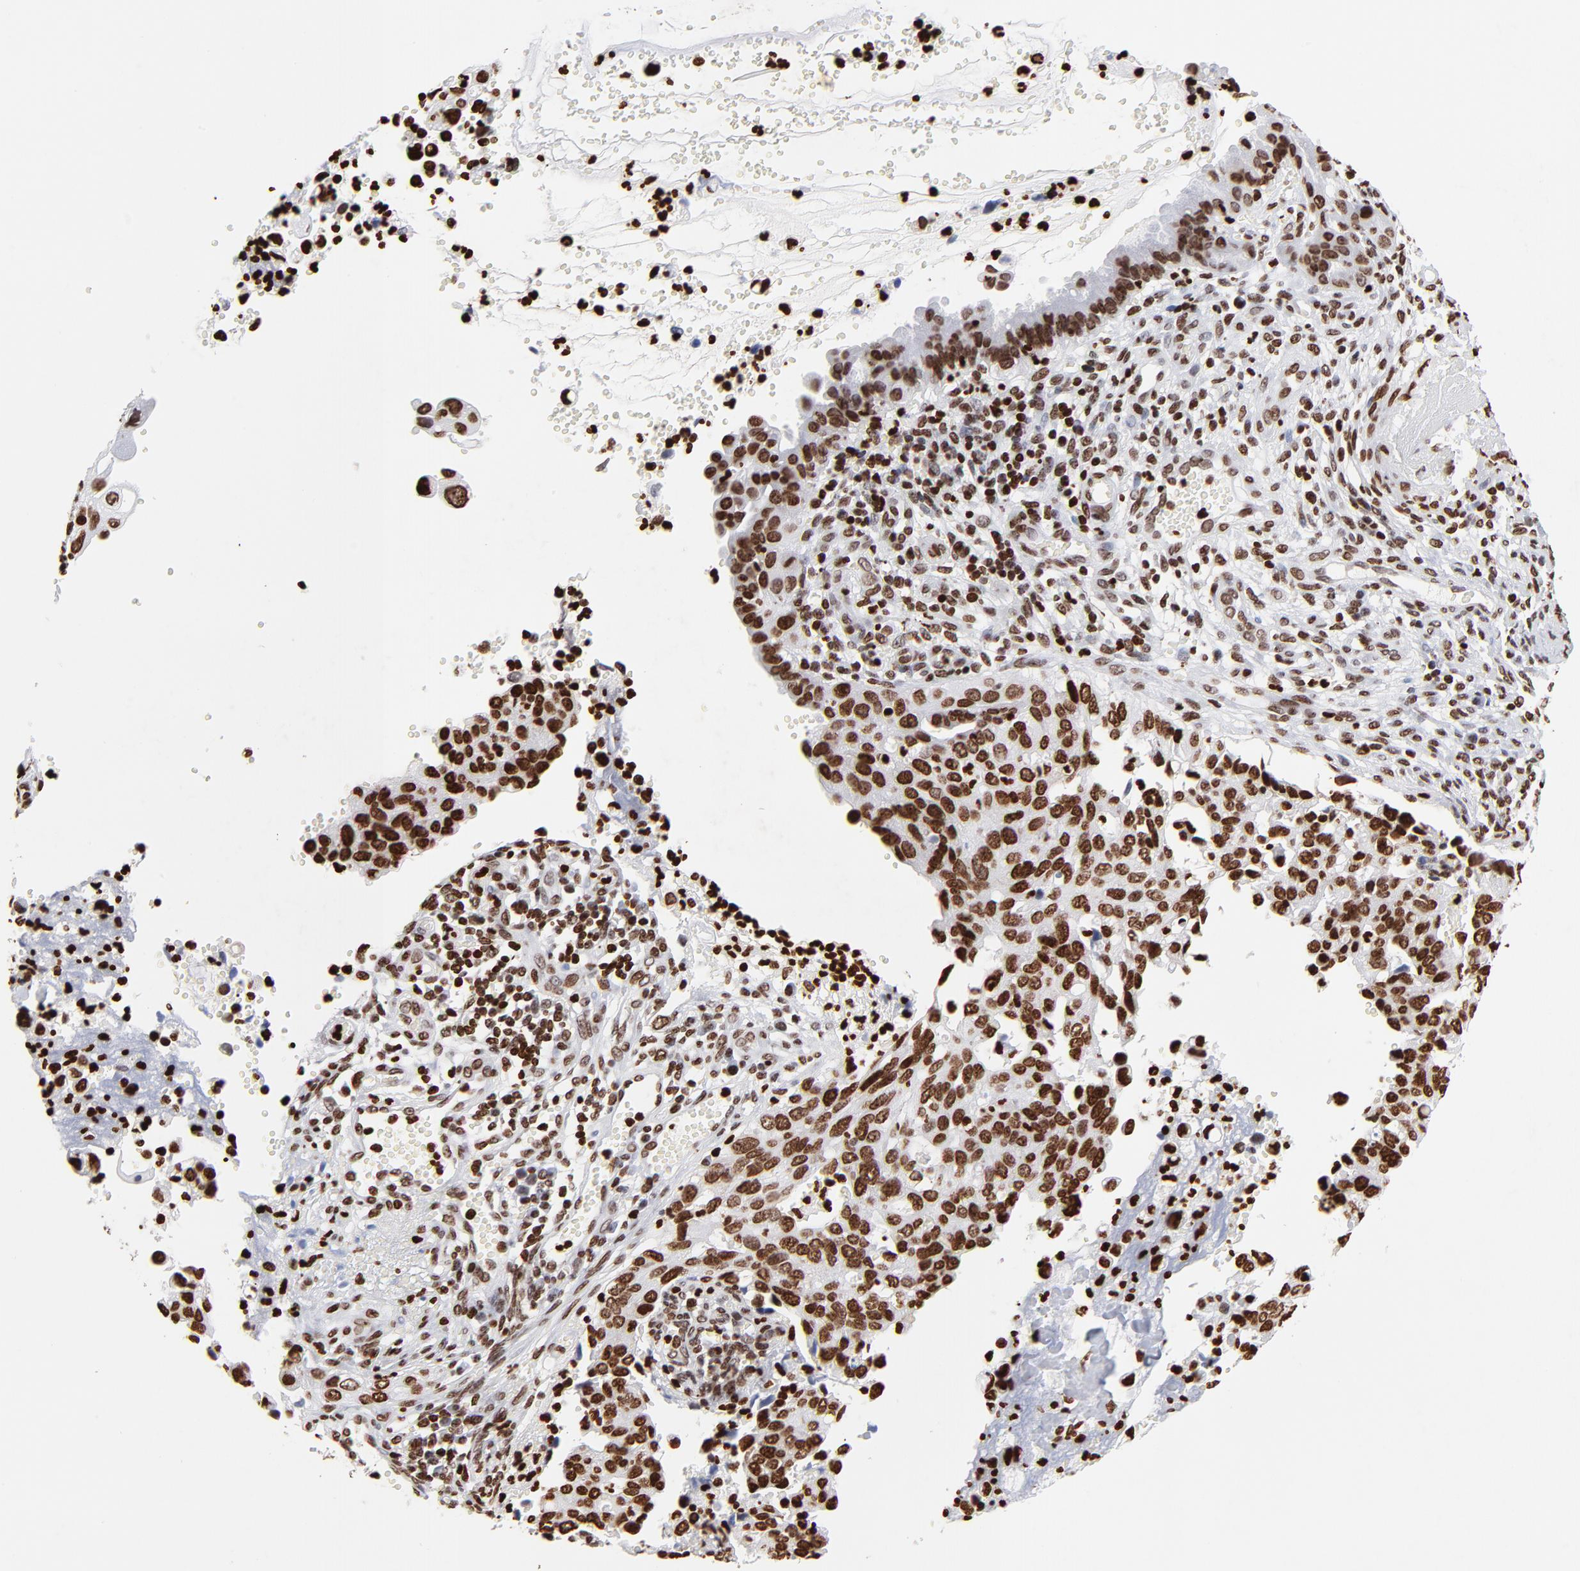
{"staining": {"intensity": "strong", "quantity": ">75%", "location": "nuclear"}, "tissue": "cervical cancer", "cell_type": "Tumor cells", "image_type": "cancer", "snomed": [{"axis": "morphology", "description": "Normal tissue, NOS"}, {"axis": "morphology", "description": "Squamous cell carcinoma, NOS"}, {"axis": "topography", "description": "Cervix"}], "caption": "Cervical cancer tissue displays strong nuclear staining in about >75% of tumor cells, visualized by immunohistochemistry.", "gene": "FBH1", "patient": {"sex": "female", "age": 45}}